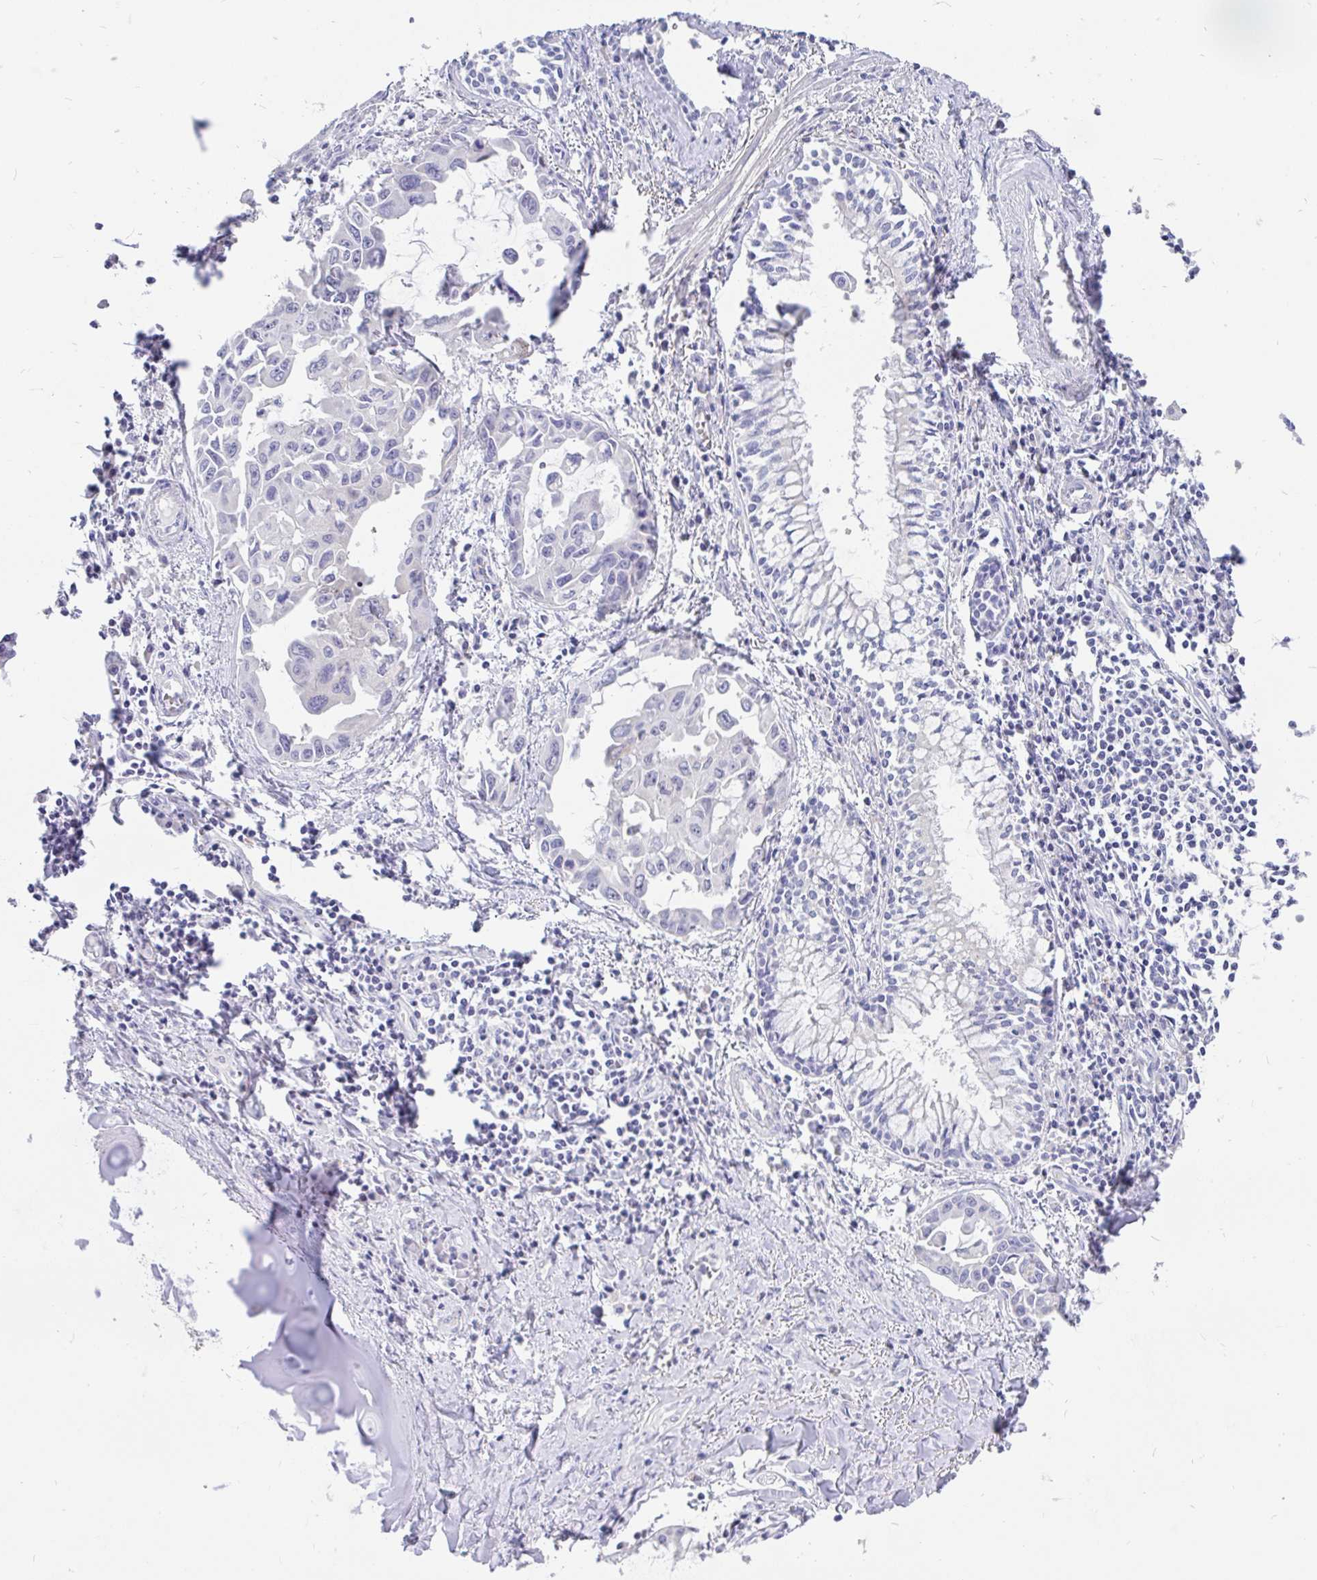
{"staining": {"intensity": "negative", "quantity": "none", "location": "none"}, "tissue": "lung cancer", "cell_type": "Tumor cells", "image_type": "cancer", "snomed": [{"axis": "morphology", "description": "Adenocarcinoma, NOS"}, {"axis": "topography", "description": "Lung"}], "caption": "The image shows no significant positivity in tumor cells of adenocarcinoma (lung).", "gene": "INTS5", "patient": {"sex": "male", "age": 64}}